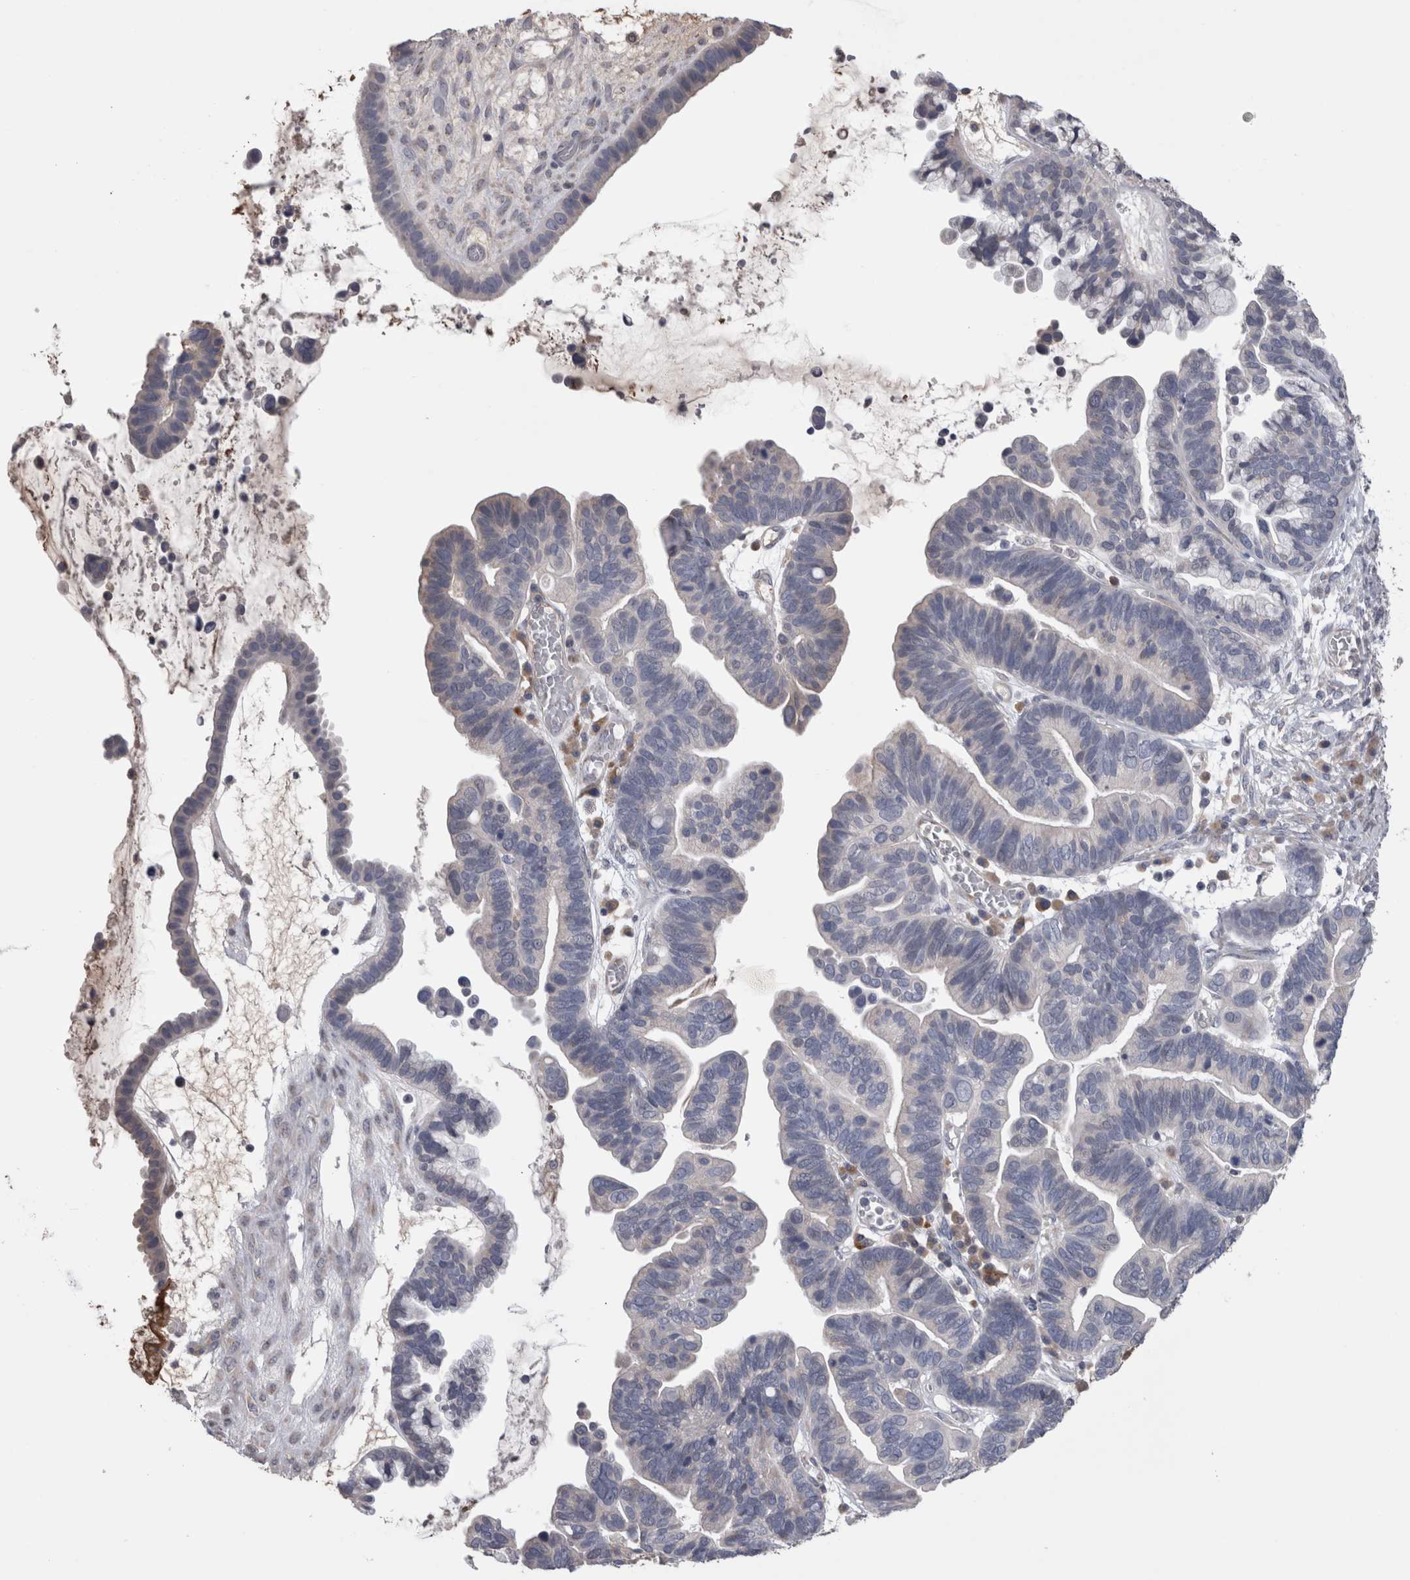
{"staining": {"intensity": "negative", "quantity": "none", "location": "none"}, "tissue": "ovarian cancer", "cell_type": "Tumor cells", "image_type": "cancer", "snomed": [{"axis": "morphology", "description": "Cystadenocarcinoma, serous, NOS"}, {"axis": "topography", "description": "Ovary"}], "caption": "Photomicrograph shows no protein expression in tumor cells of ovarian cancer tissue.", "gene": "STC1", "patient": {"sex": "female", "age": 56}}